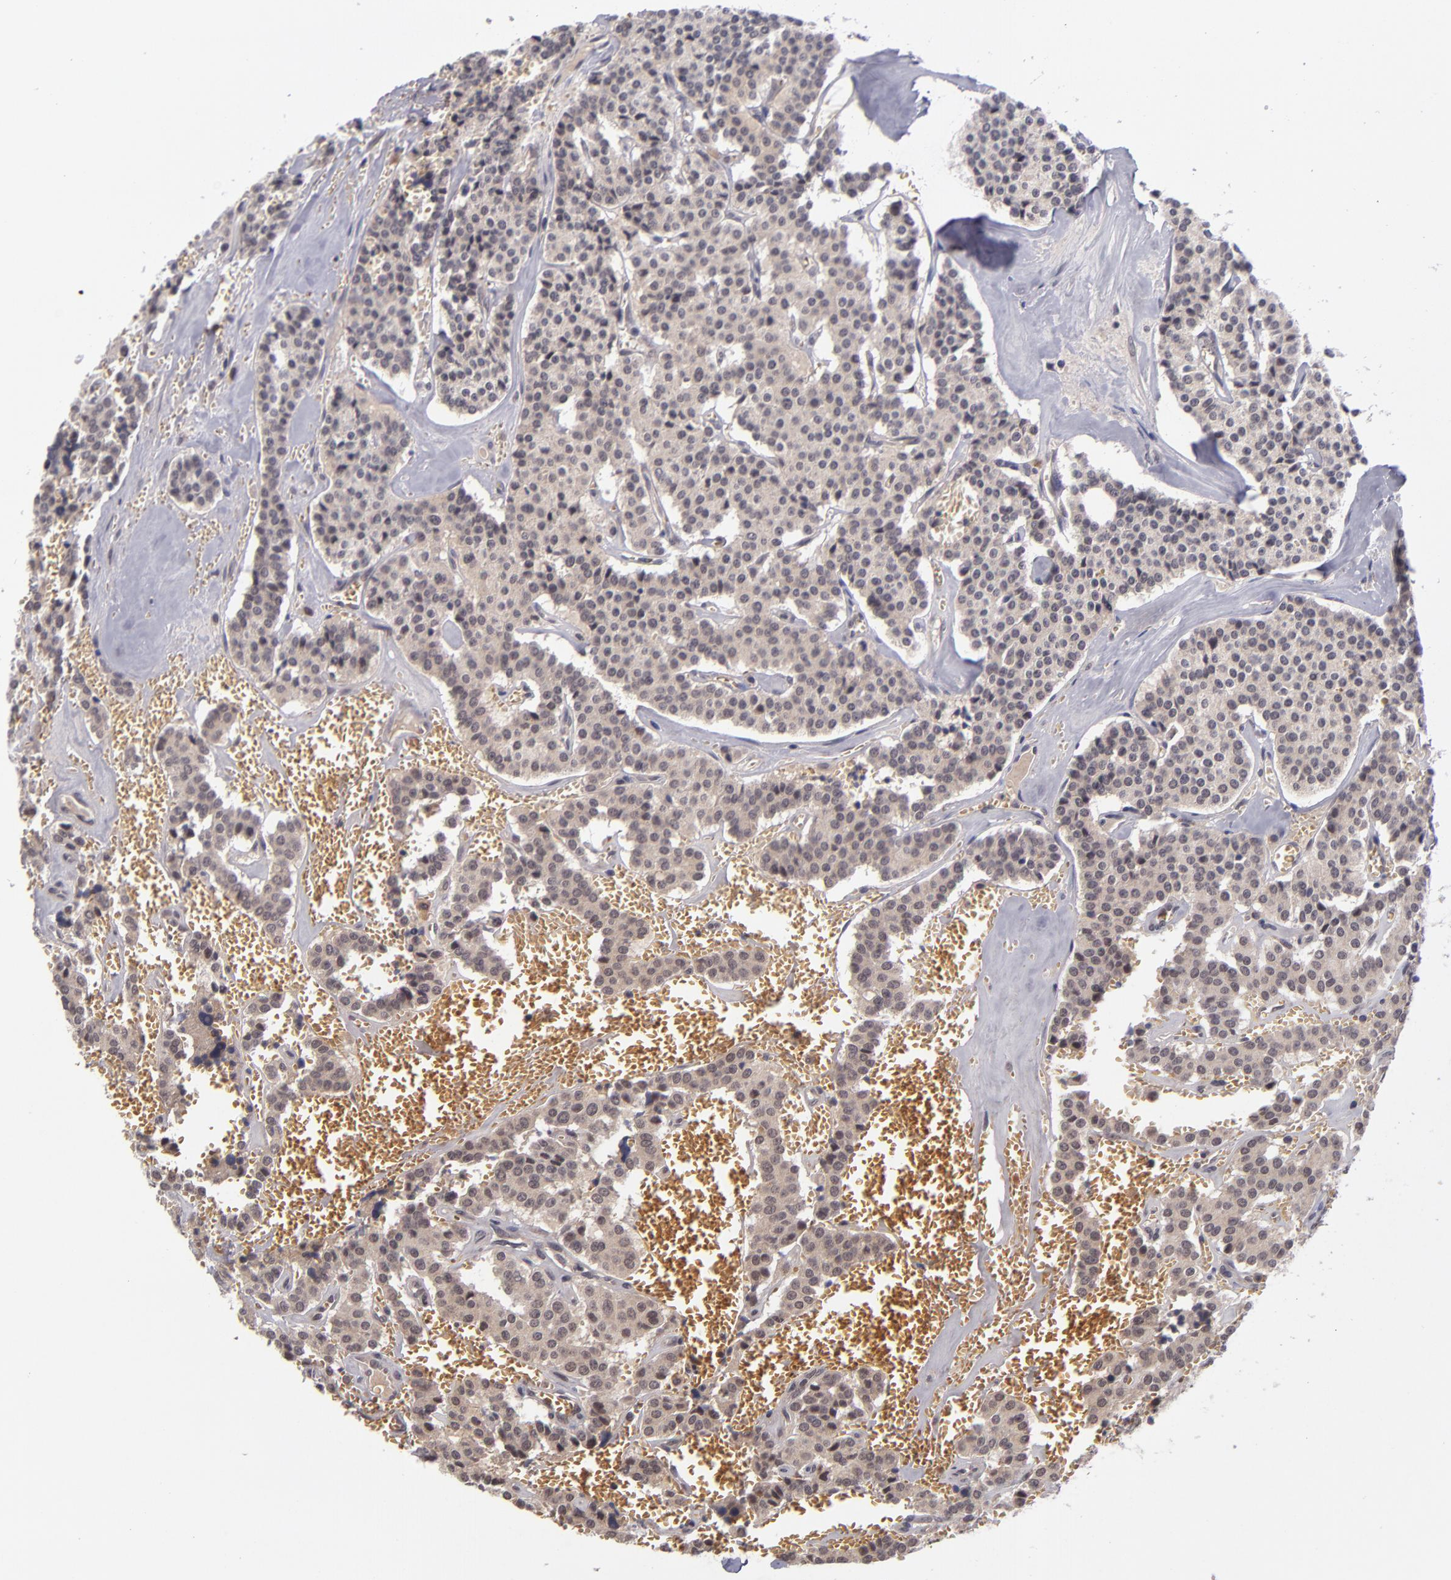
{"staining": {"intensity": "moderate", "quantity": ">75%", "location": "cytoplasmic/membranous,nuclear"}, "tissue": "carcinoid", "cell_type": "Tumor cells", "image_type": "cancer", "snomed": [{"axis": "morphology", "description": "Carcinoid, malignant, NOS"}, {"axis": "topography", "description": "Bronchus"}], "caption": "Carcinoid stained for a protein exhibits moderate cytoplasmic/membranous and nuclear positivity in tumor cells. The staining was performed using DAB, with brown indicating positive protein expression. Nuclei are stained blue with hematoxylin.", "gene": "CDC7", "patient": {"sex": "male", "age": 55}}